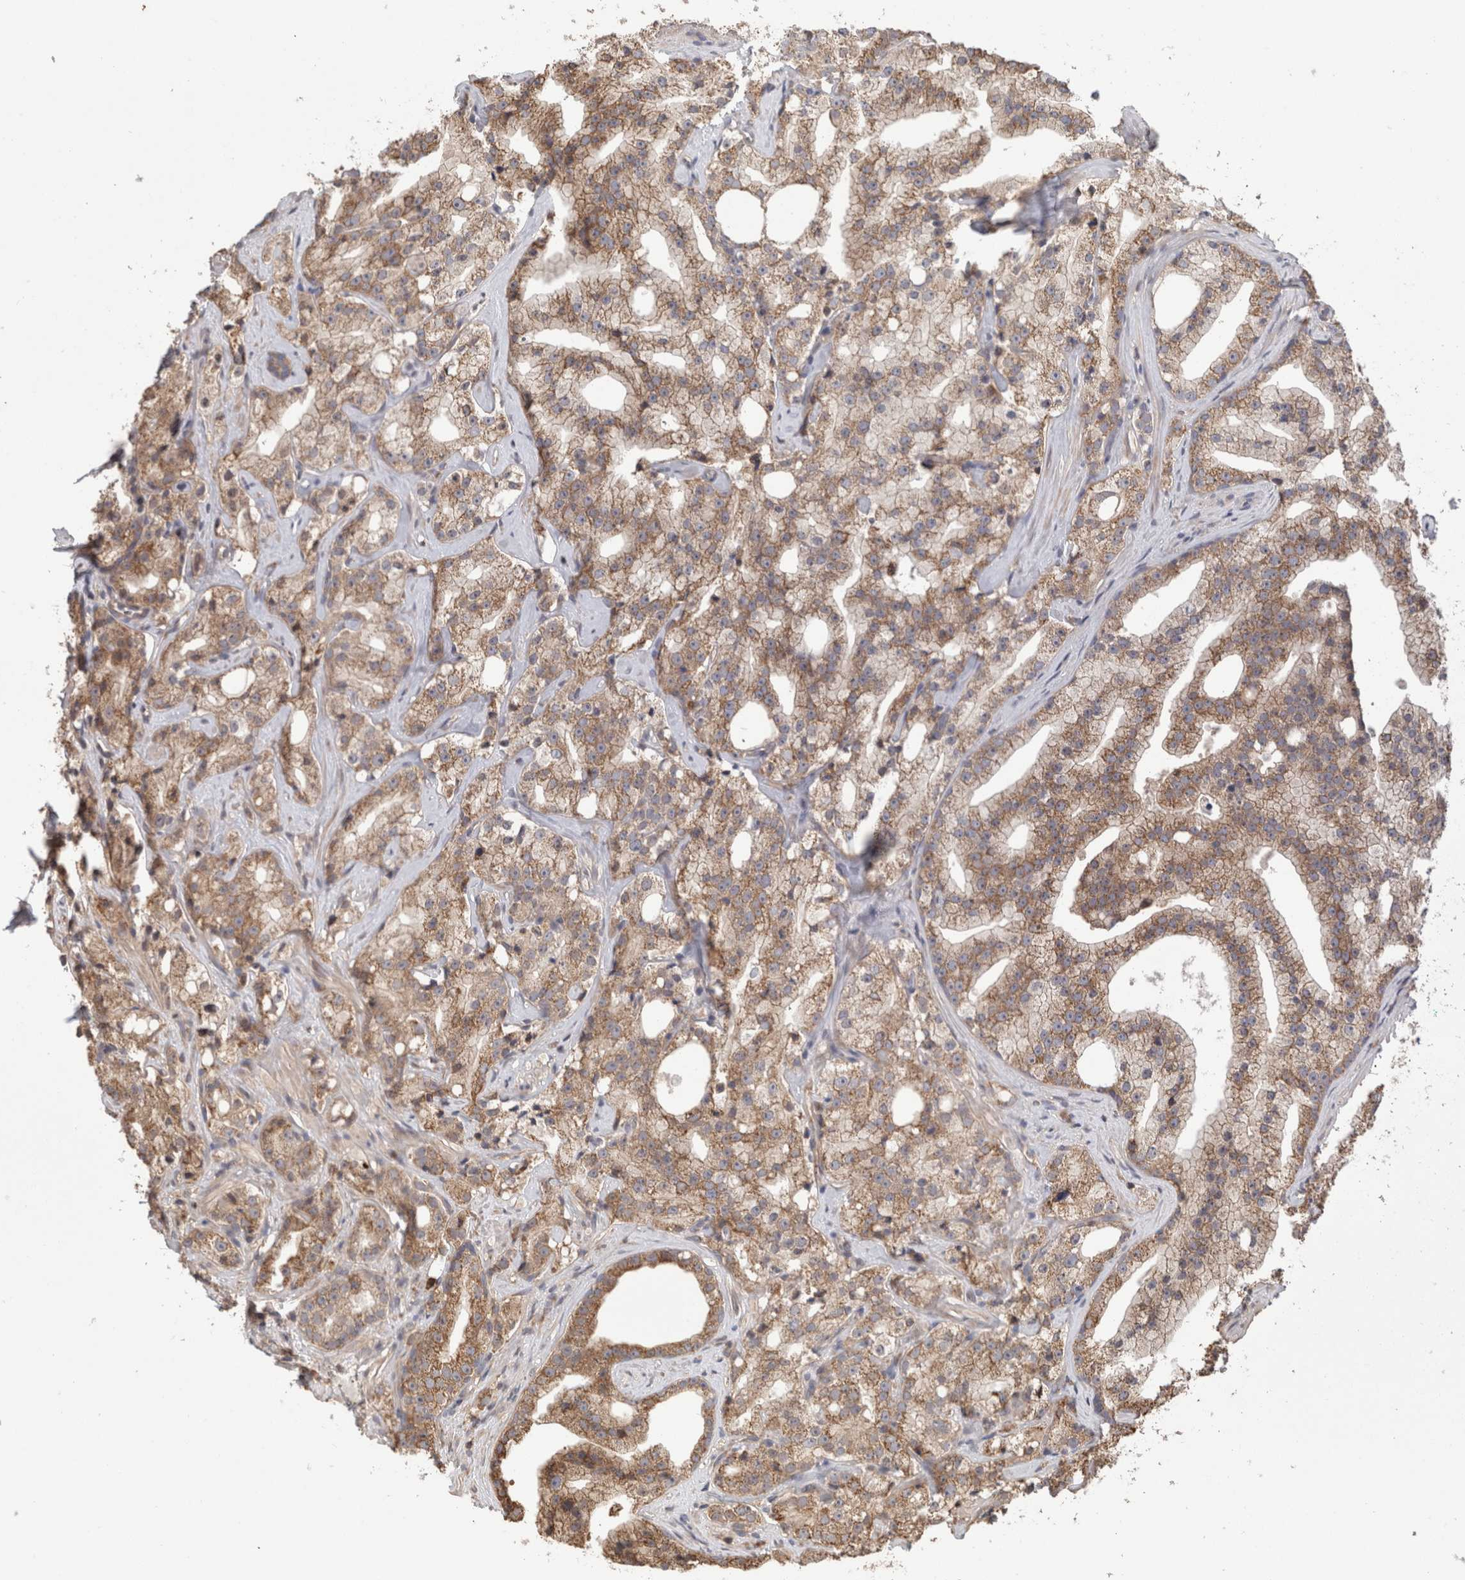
{"staining": {"intensity": "moderate", "quantity": ">75%", "location": "cytoplasmic/membranous"}, "tissue": "prostate cancer", "cell_type": "Tumor cells", "image_type": "cancer", "snomed": [{"axis": "morphology", "description": "Adenocarcinoma, High grade"}, {"axis": "topography", "description": "Prostate"}], "caption": "IHC of prostate adenocarcinoma (high-grade) demonstrates medium levels of moderate cytoplasmic/membranous positivity in approximately >75% of tumor cells.", "gene": "IMMP2L", "patient": {"sex": "male", "age": 64}}